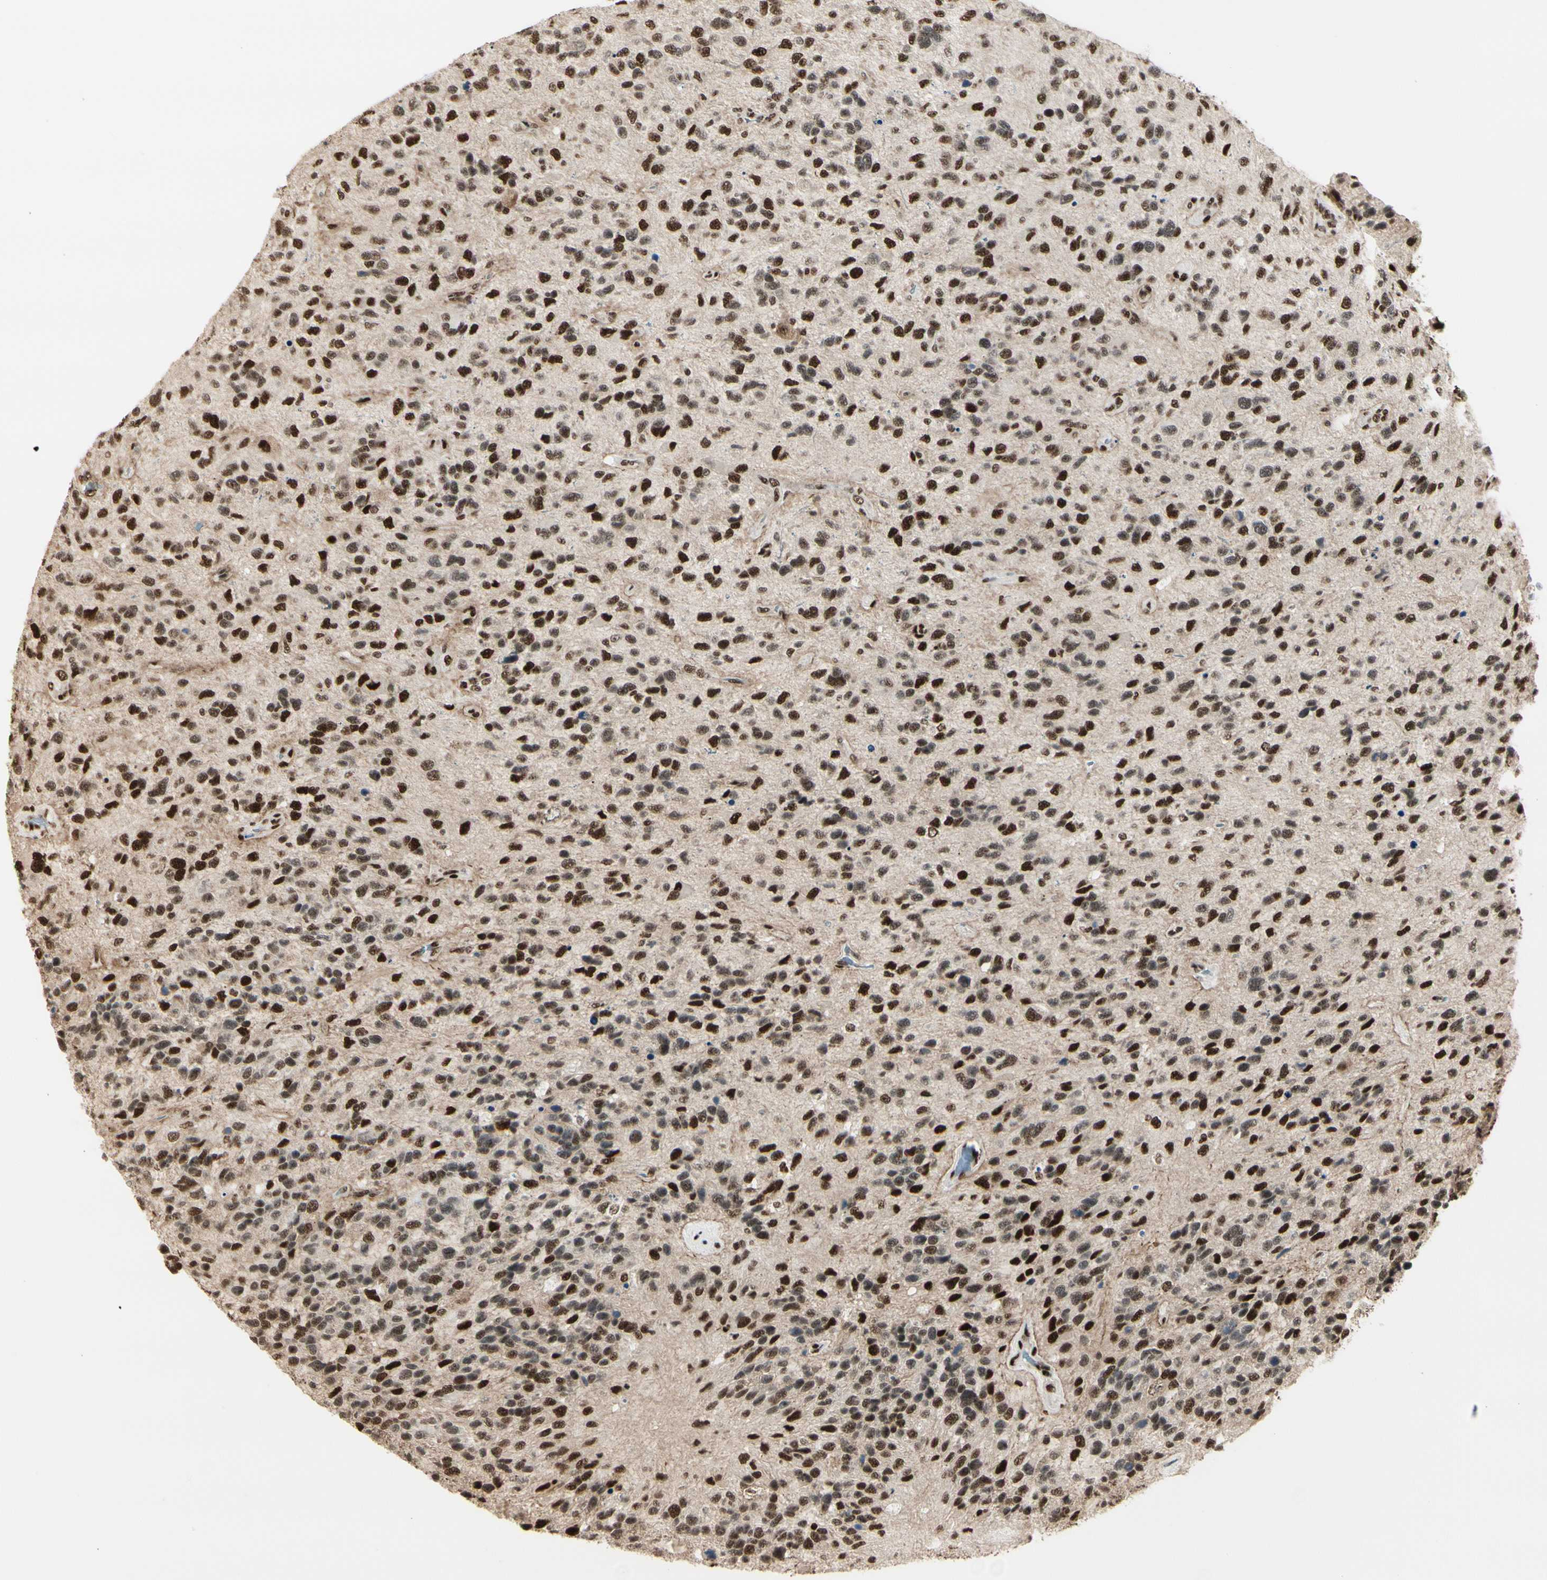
{"staining": {"intensity": "strong", "quantity": ">75%", "location": "nuclear"}, "tissue": "glioma", "cell_type": "Tumor cells", "image_type": "cancer", "snomed": [{"axis": "morphology", "description": "Glioma, malignant, High grade"}, {"axis": "topography", "description": "Brain"}], "caption": "Human glioma stained with a brown dye displays strong nuclear positive staining in approximately >75% of tumor cells.", "gene": "HEXIM1", "patient": {"sex": "female", "age": 58}}